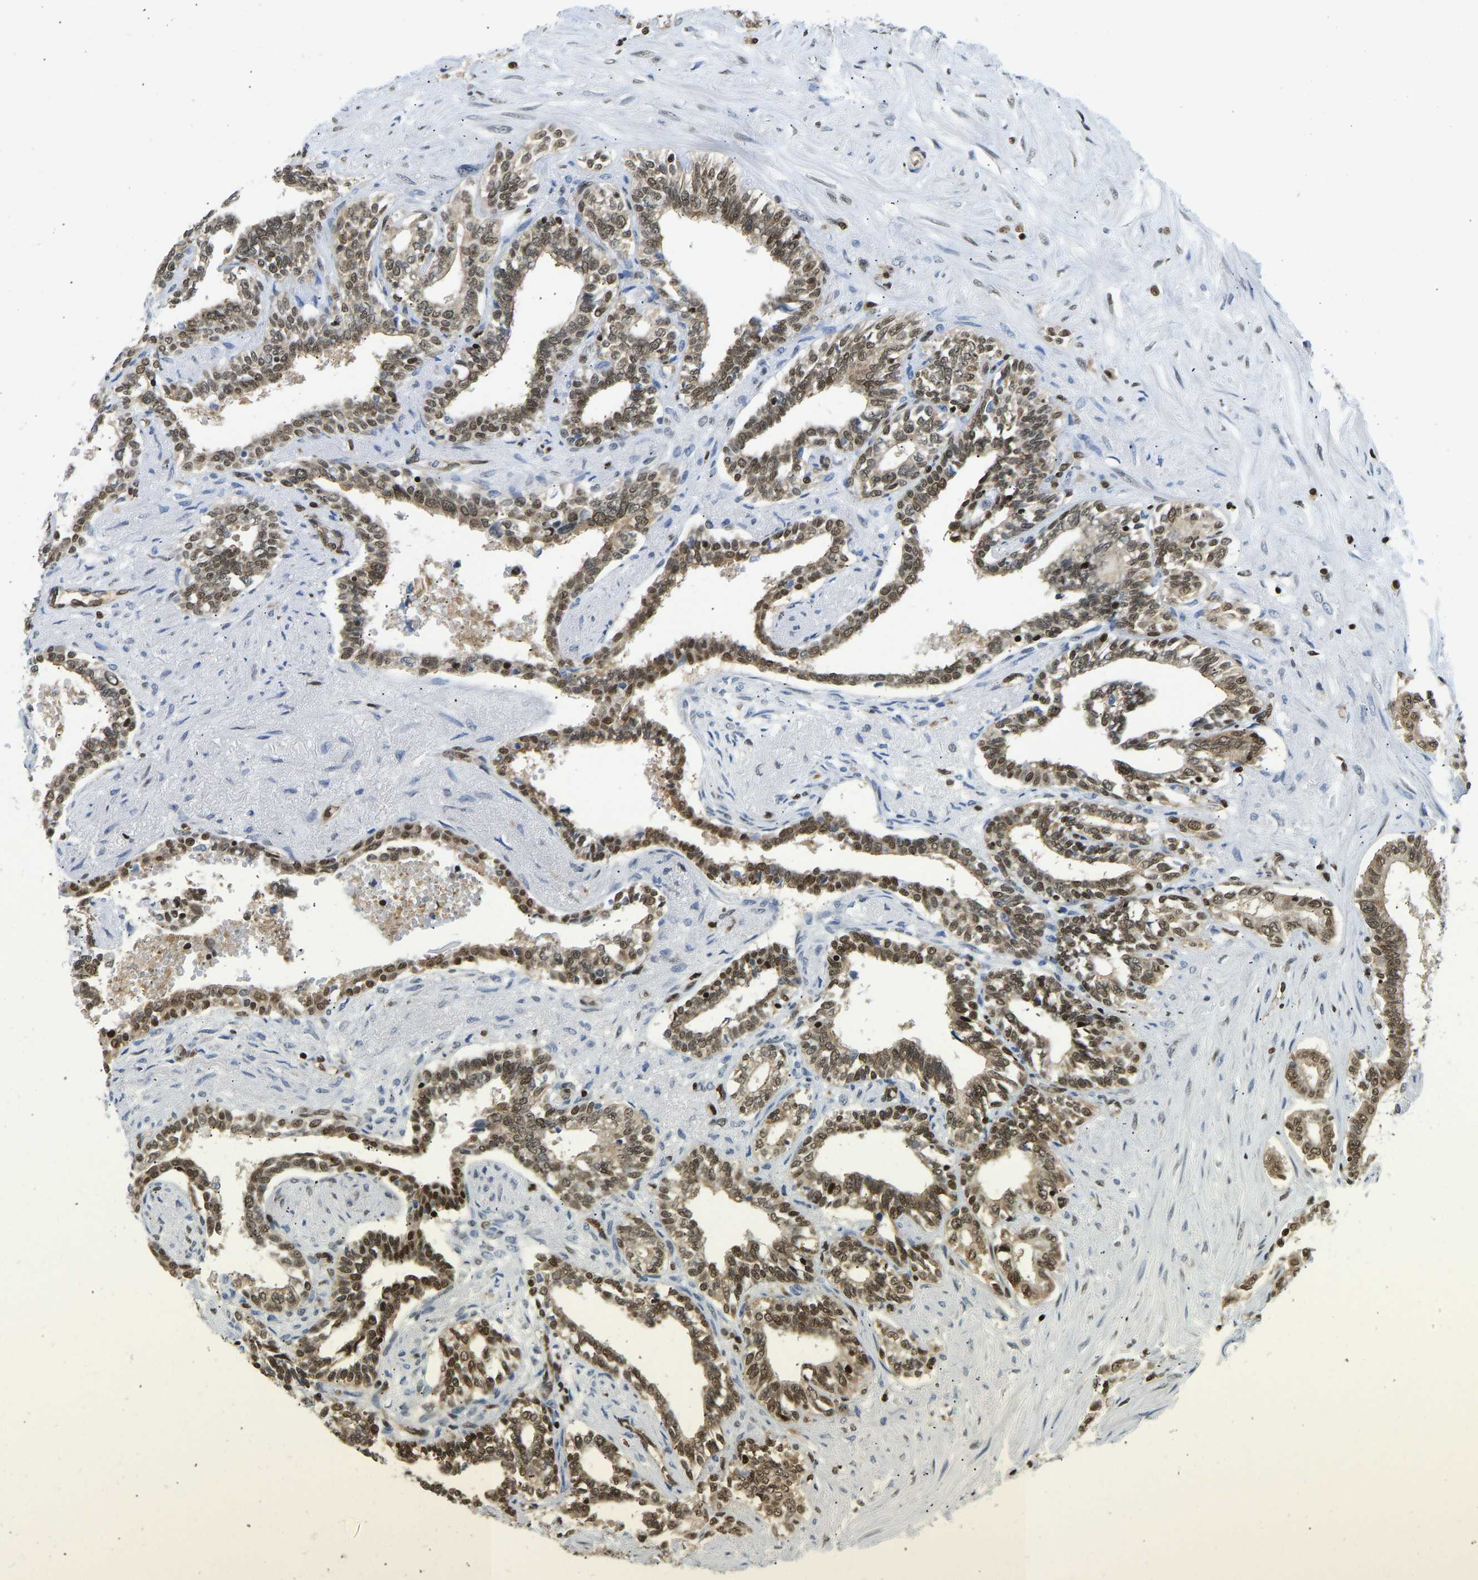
{"staining": {"intensity": "strong", "quantity": "25%-75%", "location": "nuclear"}, "tissue": "seminal vesicle", "cell_type": "Glandular cells", "image_type": "normal", "snomed": [{"axis": "morphology", "description": "Normal tissue, NOS"}, {"axis": "morphology", "description": "Adenocarcinoma, High grade"}, {"axis": "topography", "description": "Prostate"}, {"axis": "topography", "description": "Seminal veicle"}], "caption": "A high-resolution micrograph shows immunohistochemistry staining of normal seminal vesicle, which demonstrates strong nuclear expression in approximately 25%-75% of glandular cells.", "gene": "ZSCAN20", "patient": {"sex": "male", "age": 55}}